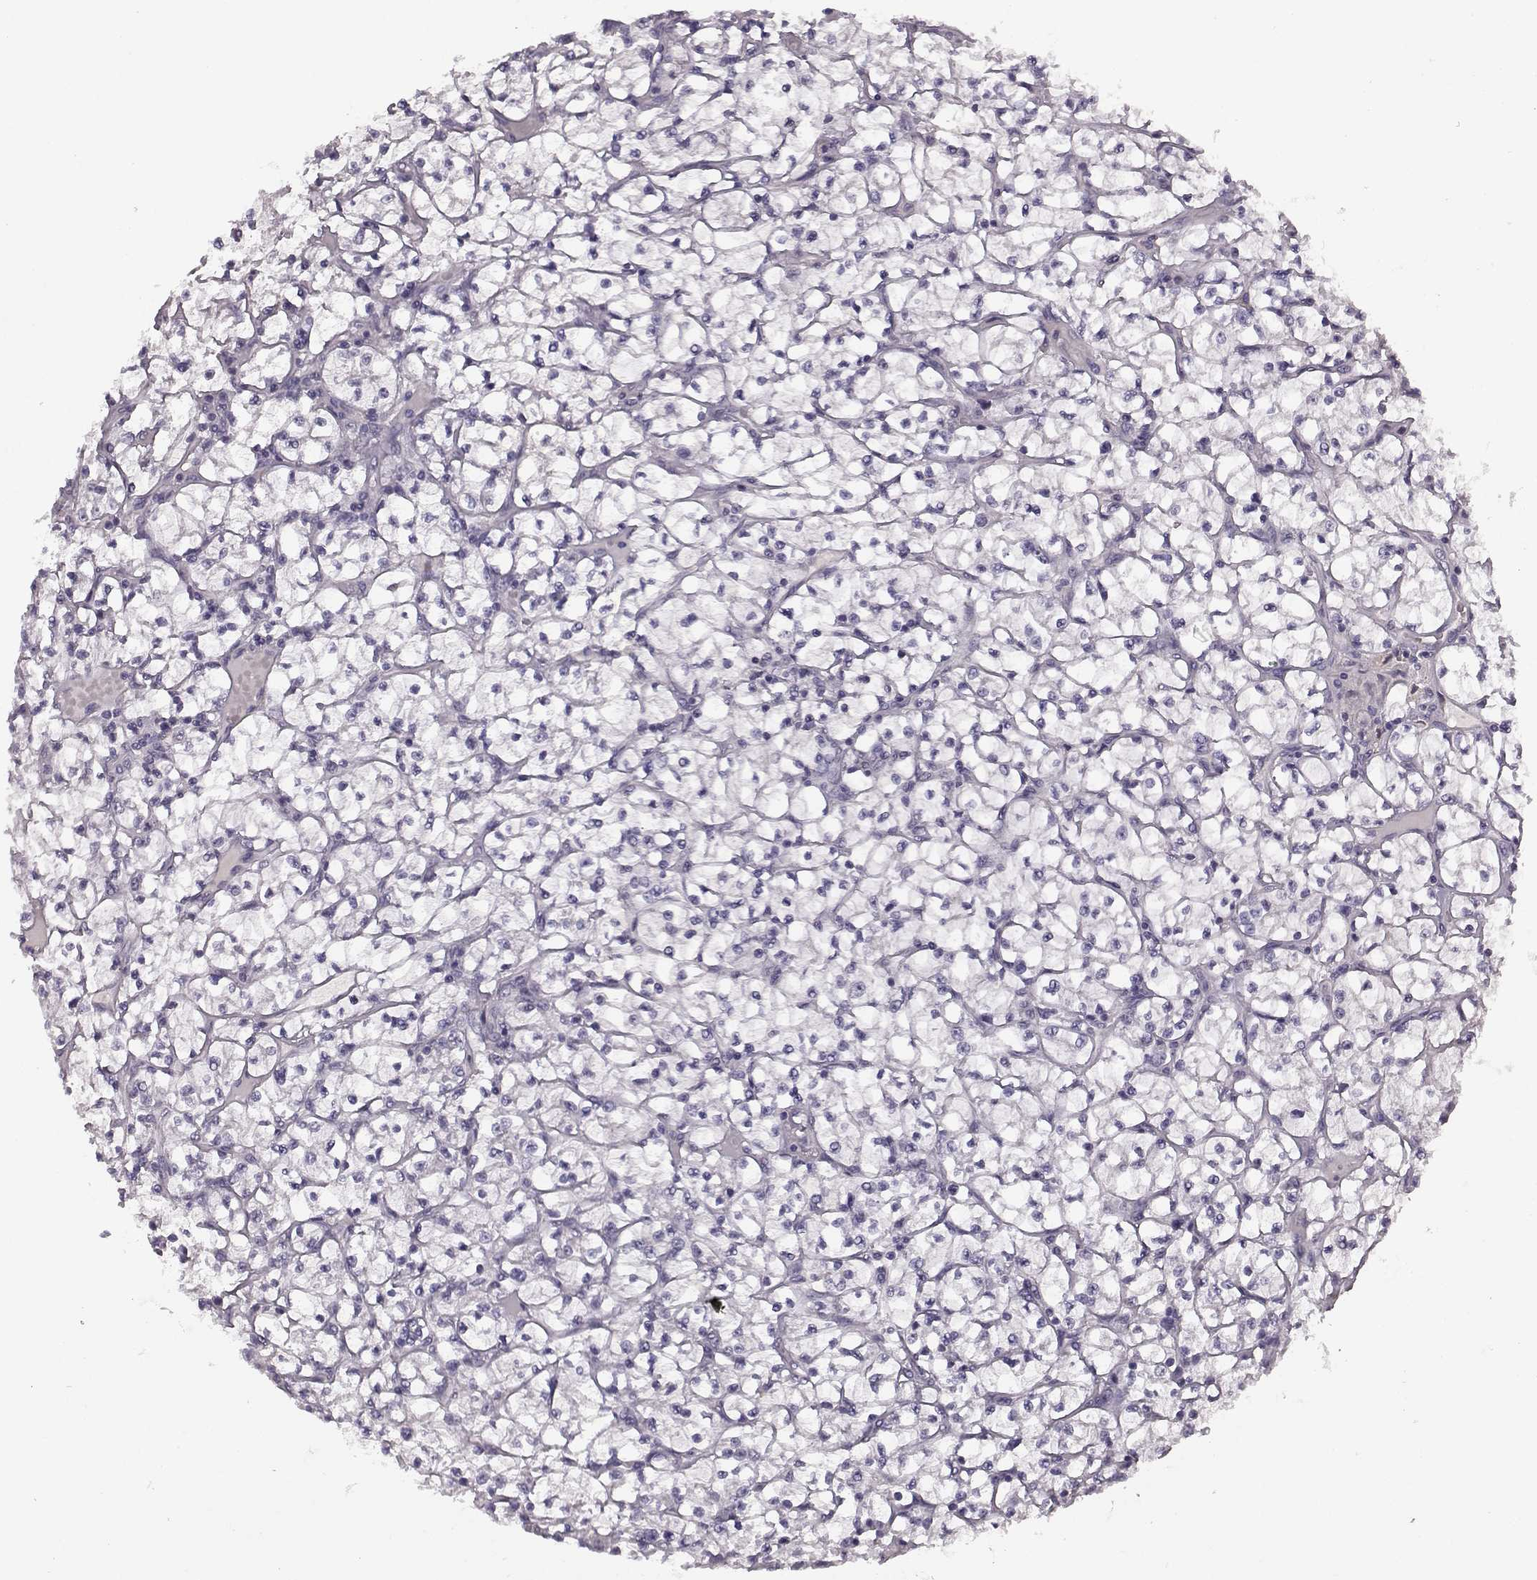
{"staining": {"intensity": "negative", "quantity": "none", "location": "none"}, "tissue": "renal cancer", "cell_type": "Tumor cells", "image_type": "cancer", "snomed": [{"axis": "morphology", "description": "Adenocarcinoma, NOS"}, {"axis": "topography", "description": "Kidney"}], "caption": "Tumor cells show no significant staining in renal cancer.", "gene": "KRT85", "patient": {"sex": "female", "age": 64}}